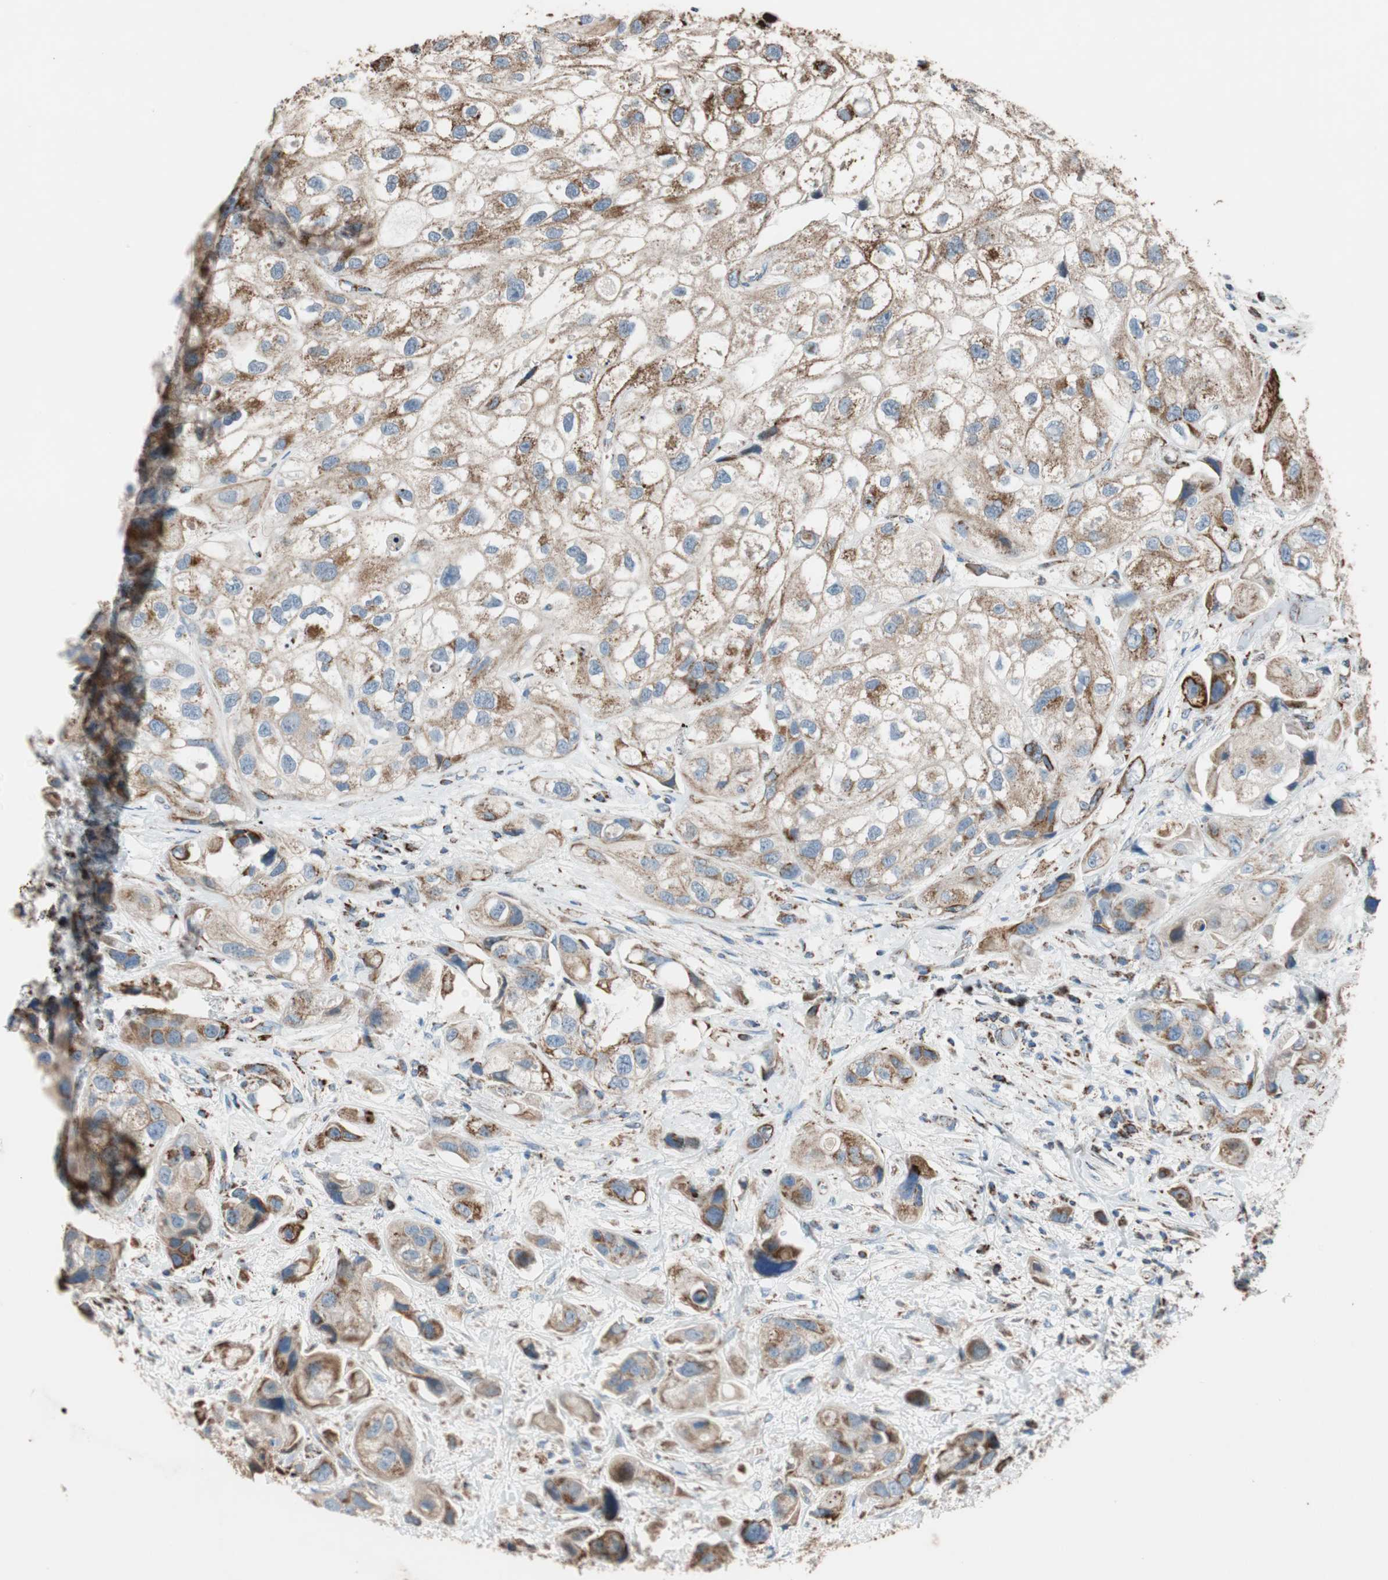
{"staining": {"intensity": "moderate", "quantity": ">75%", "location": "cytoplasmic/membranous"}, "tissue": "urothelial cancer", "cell_type": "Tumor cells", "image_type": "cancer", "snomed": [{"axis": "morphology", "description": "Urothelial carcinoma, High grade"}, {"axis": "topography", "description": "Urinary bladder"}], "caption": "High-grade urothelial carcinoma was stained to show a protein in brown. There is medium levels of moderate cytoplasmic/membranous staining in approximately >75% of tumor cells.", "gene": "PCSK4", "patient": {"sex": "female", "age": 64}}